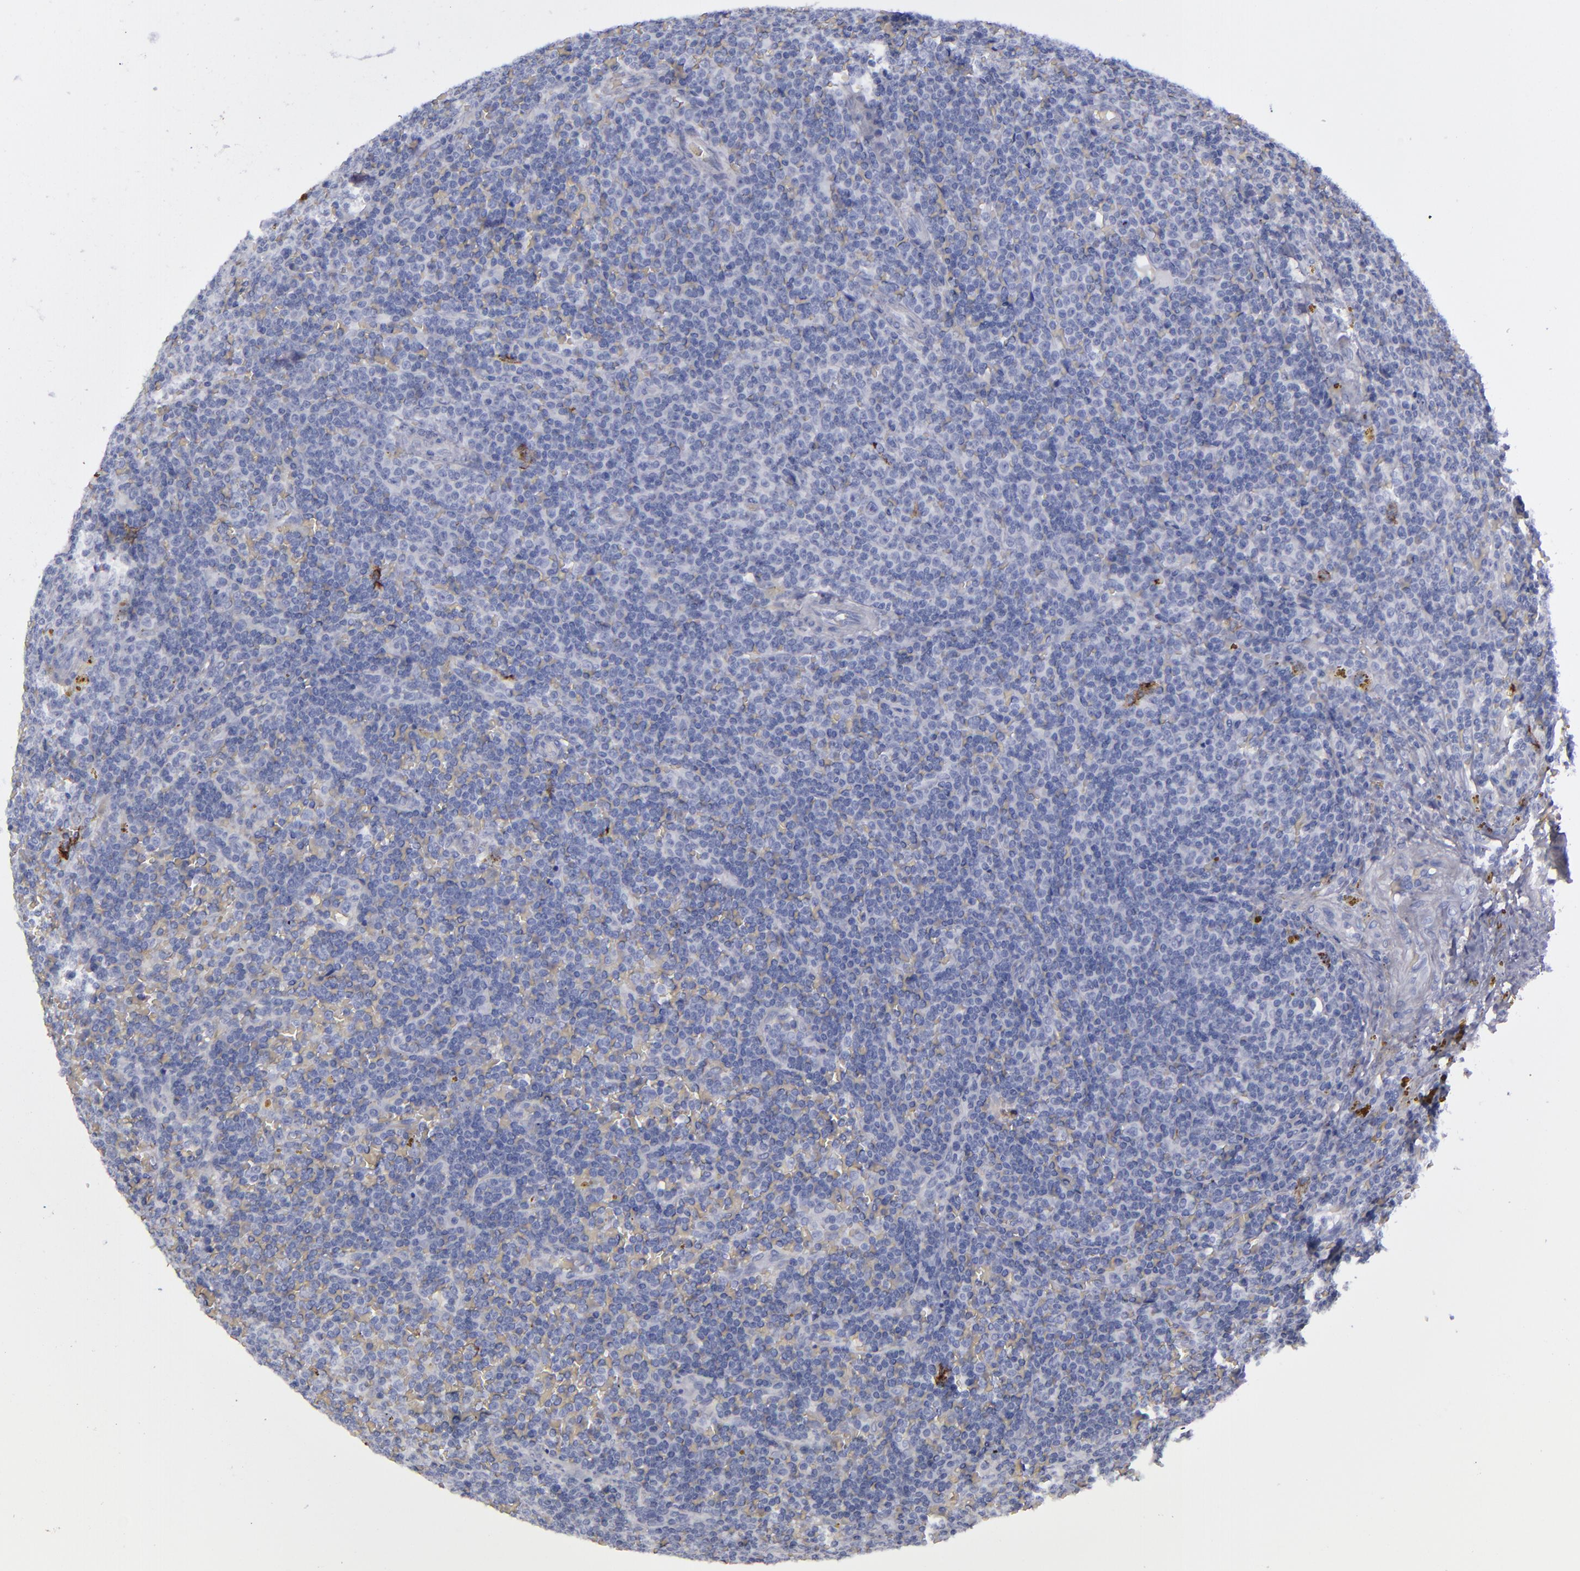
{"staining": {"intensity": "negative", "quantity": "none", "location": "none"}, "tissue": "lymphoma", "cell_type": "Tumor cells", "image_type": "cancer", "snomed": [{"axis": "morphology", "description": "Malignant lymphoma, non-Hodgkin's type, Low grade"}, {"axis": "topography", "description": "Spleen"}], "caption": "A high-resolution photomicrograph shows IHC staining of malignant lymphoma, non-Hodgkin's type (low-grade), which displays no significant positivity in tumor cells.", "gene": "ANPEP", "patient": {"sex": "male", "age": 80}}